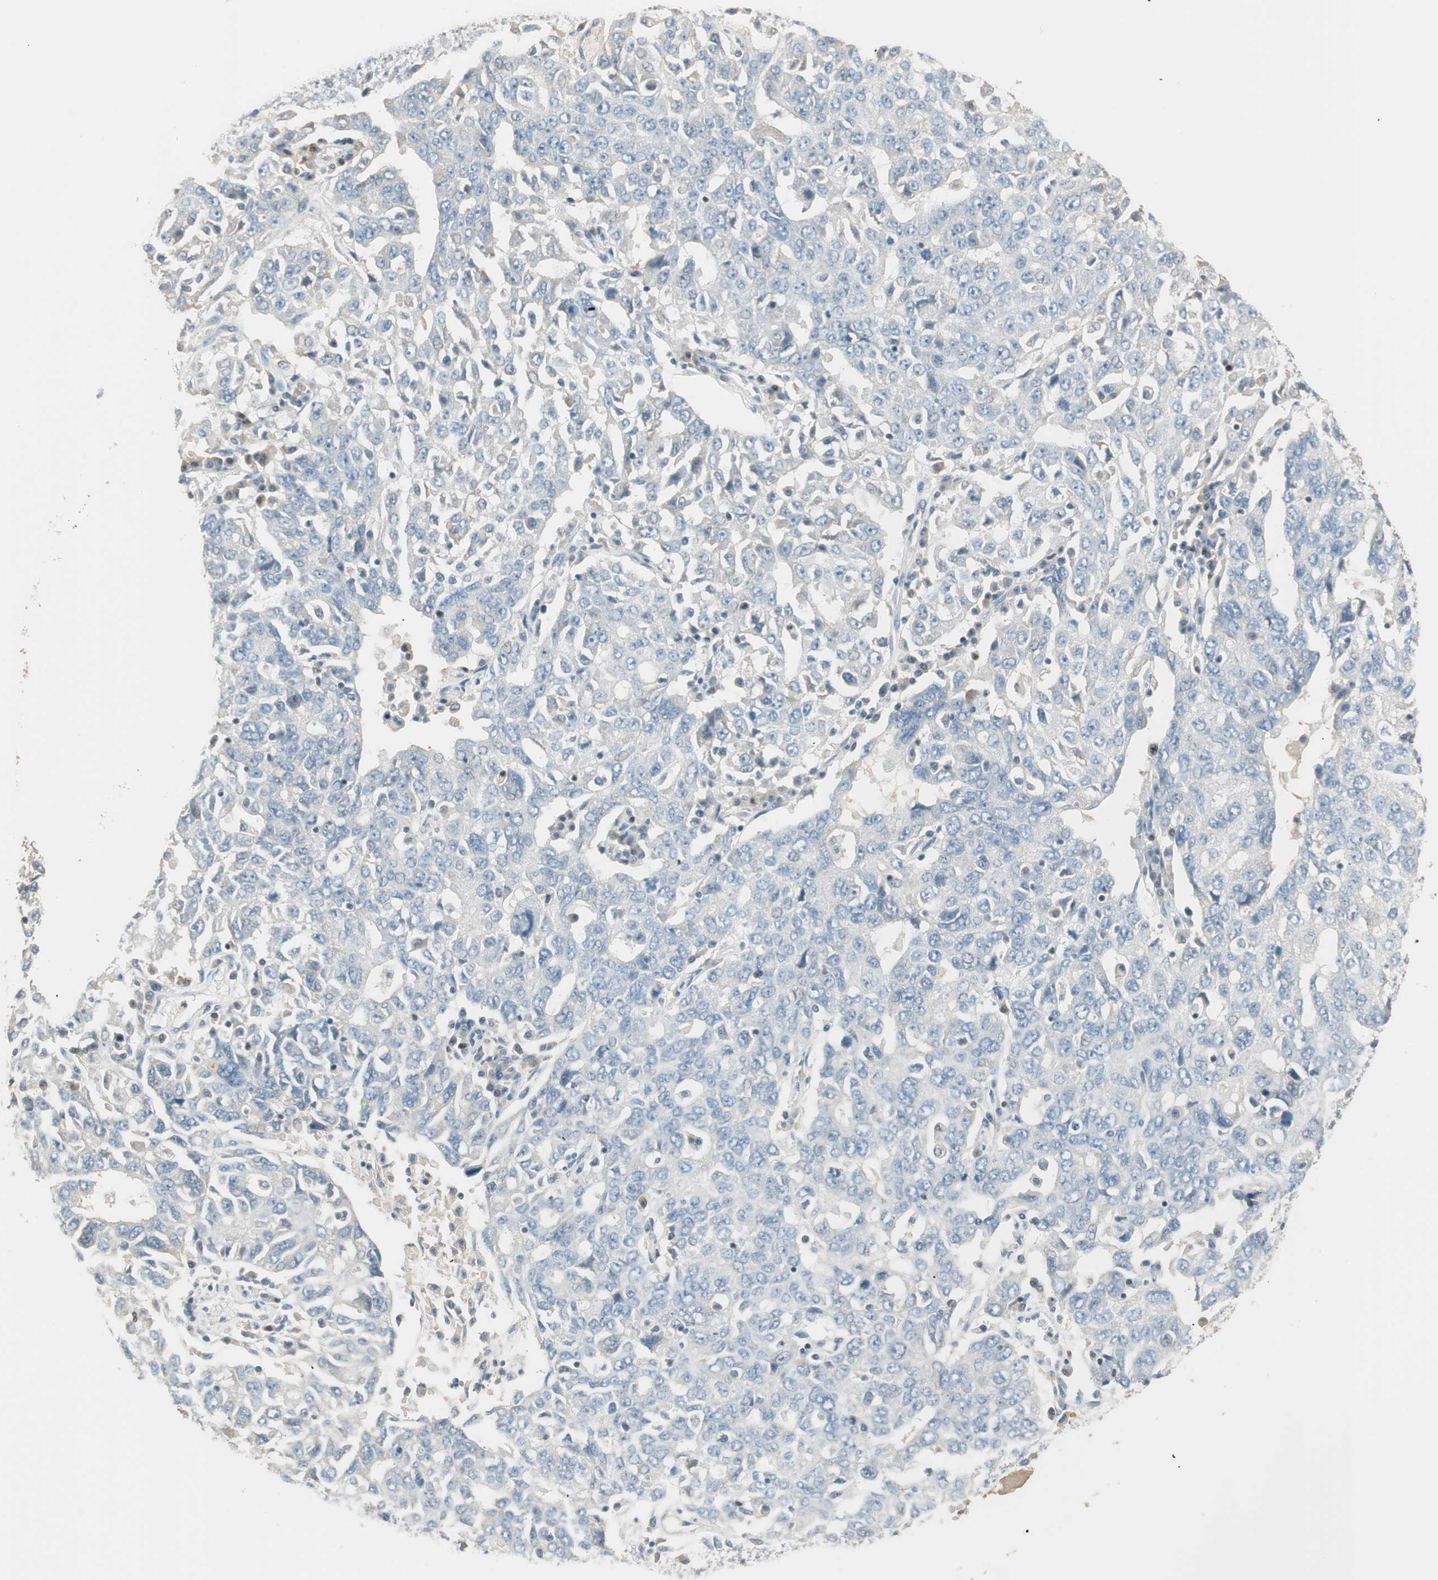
{"staining": {"intensity": "negative", "quantity": "none", "location": "none"}, "tissue": "ovarian cancer", "cell_type": "Tumor cells", "image_type": "cancer", "snomed": [{"axis": "morphology", "description": "Carcinoma, endometroid"}, {"axis": "topography", "description": "Ovary"}], "caption": "Immunohistochemical staining of human ovarian endometroid carcinoma exhibits no significant staining in tumor cells.", "gene": "RUNX2", "patient": {"sex": "female", "age": 62}}